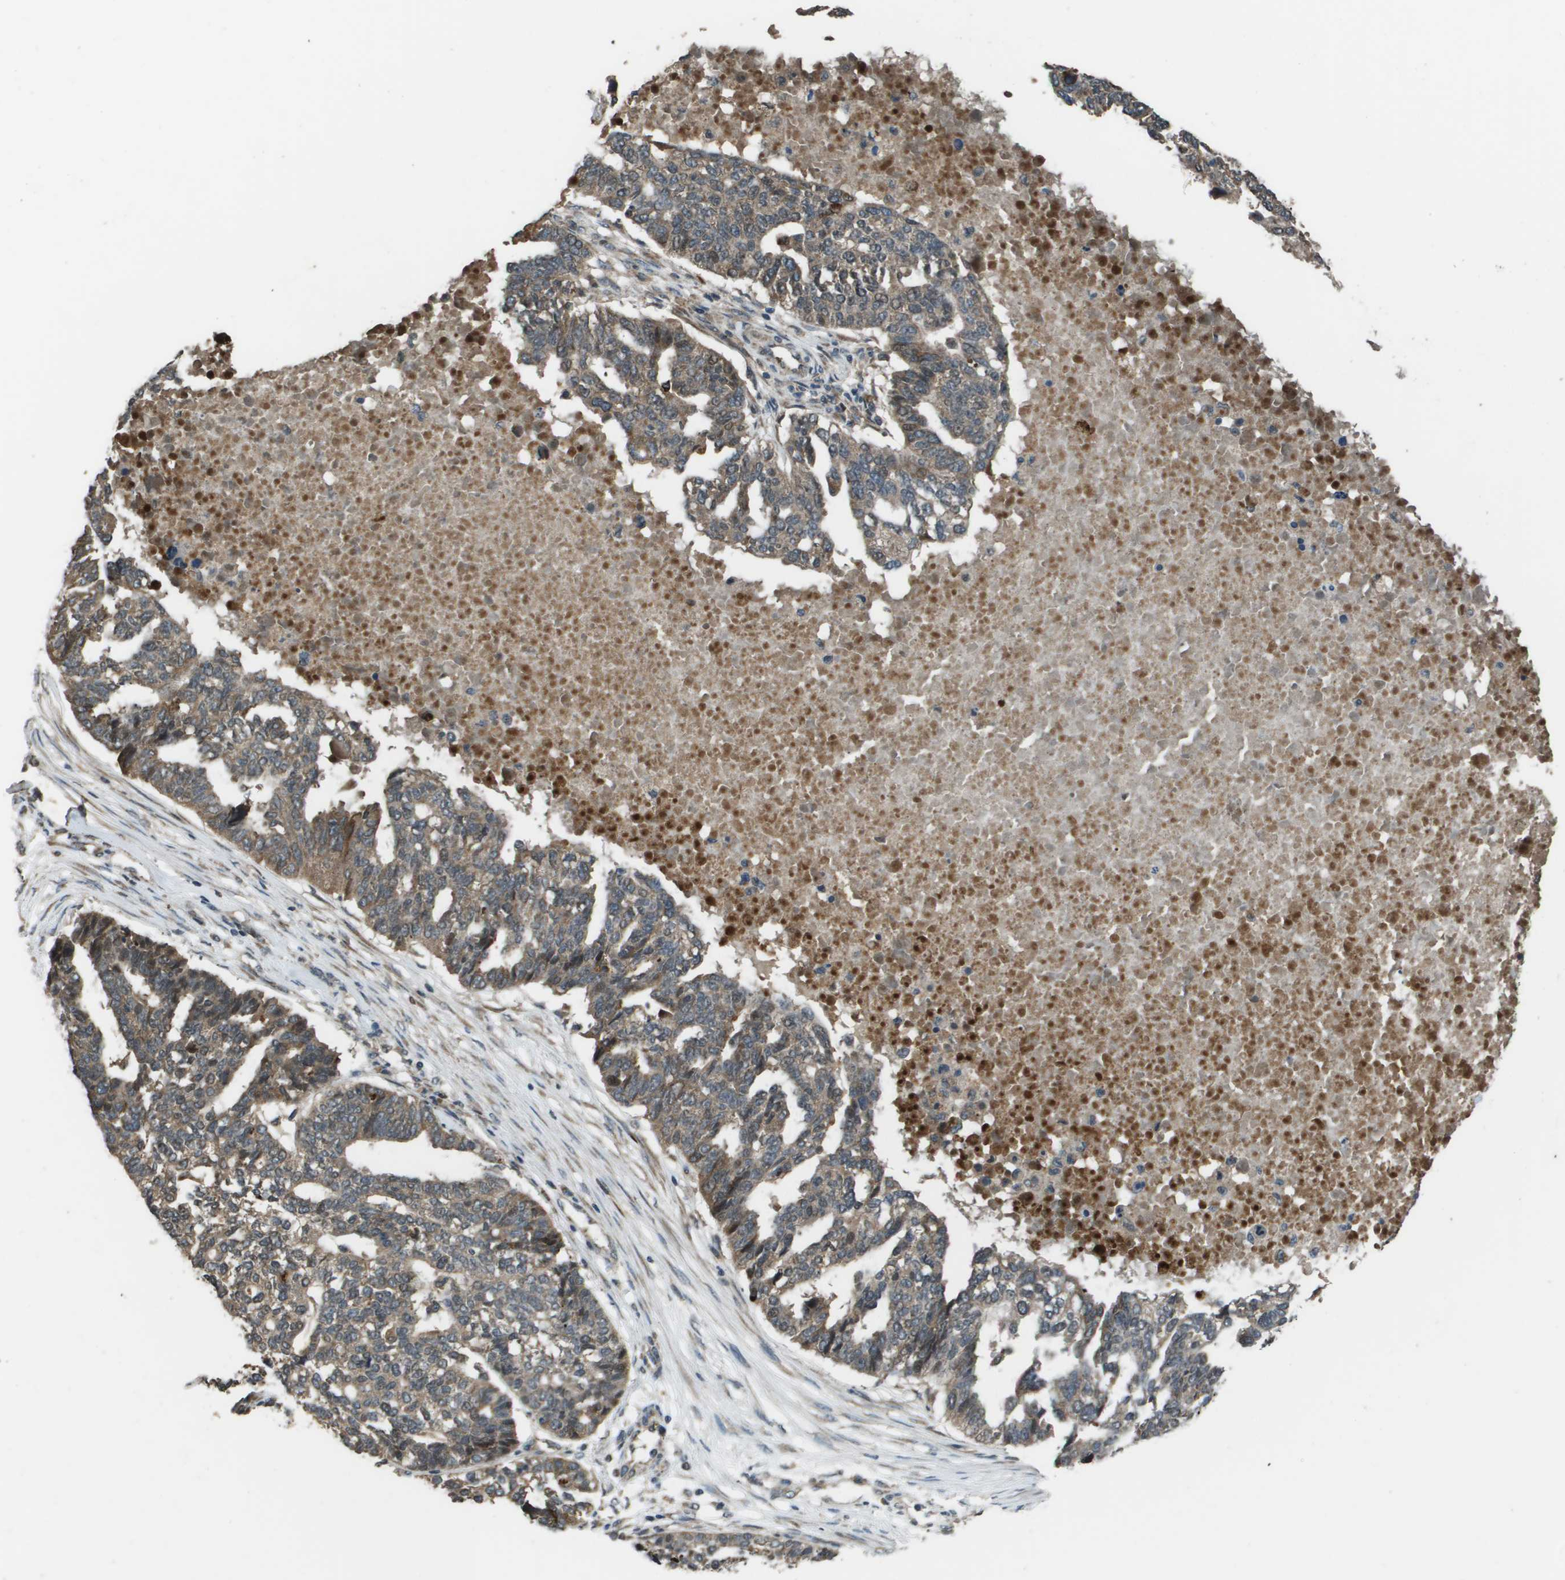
{"staining": {"intensity": "weak", "quantity": "25%-75%", "location": "cytoplasmic/membranous"}, "tissue": "ovarian cancer", "cell_type": "Tumor cells", "image_type": "cancer", "snomed": [{"axis": "morphology", "description": "Cystadenocarcinoma, serous, NOS"}, {"axis": "topography", "description": "Ovary"}], "caption": "Protein positivity by immunohistochemistry displays weak cytoplasmic/membranous expression in approximately 25%-75% of tumor cells in ovarian cancer.", "gene": "GOSR2", "patient": {"sex": "female", "age": 59}}